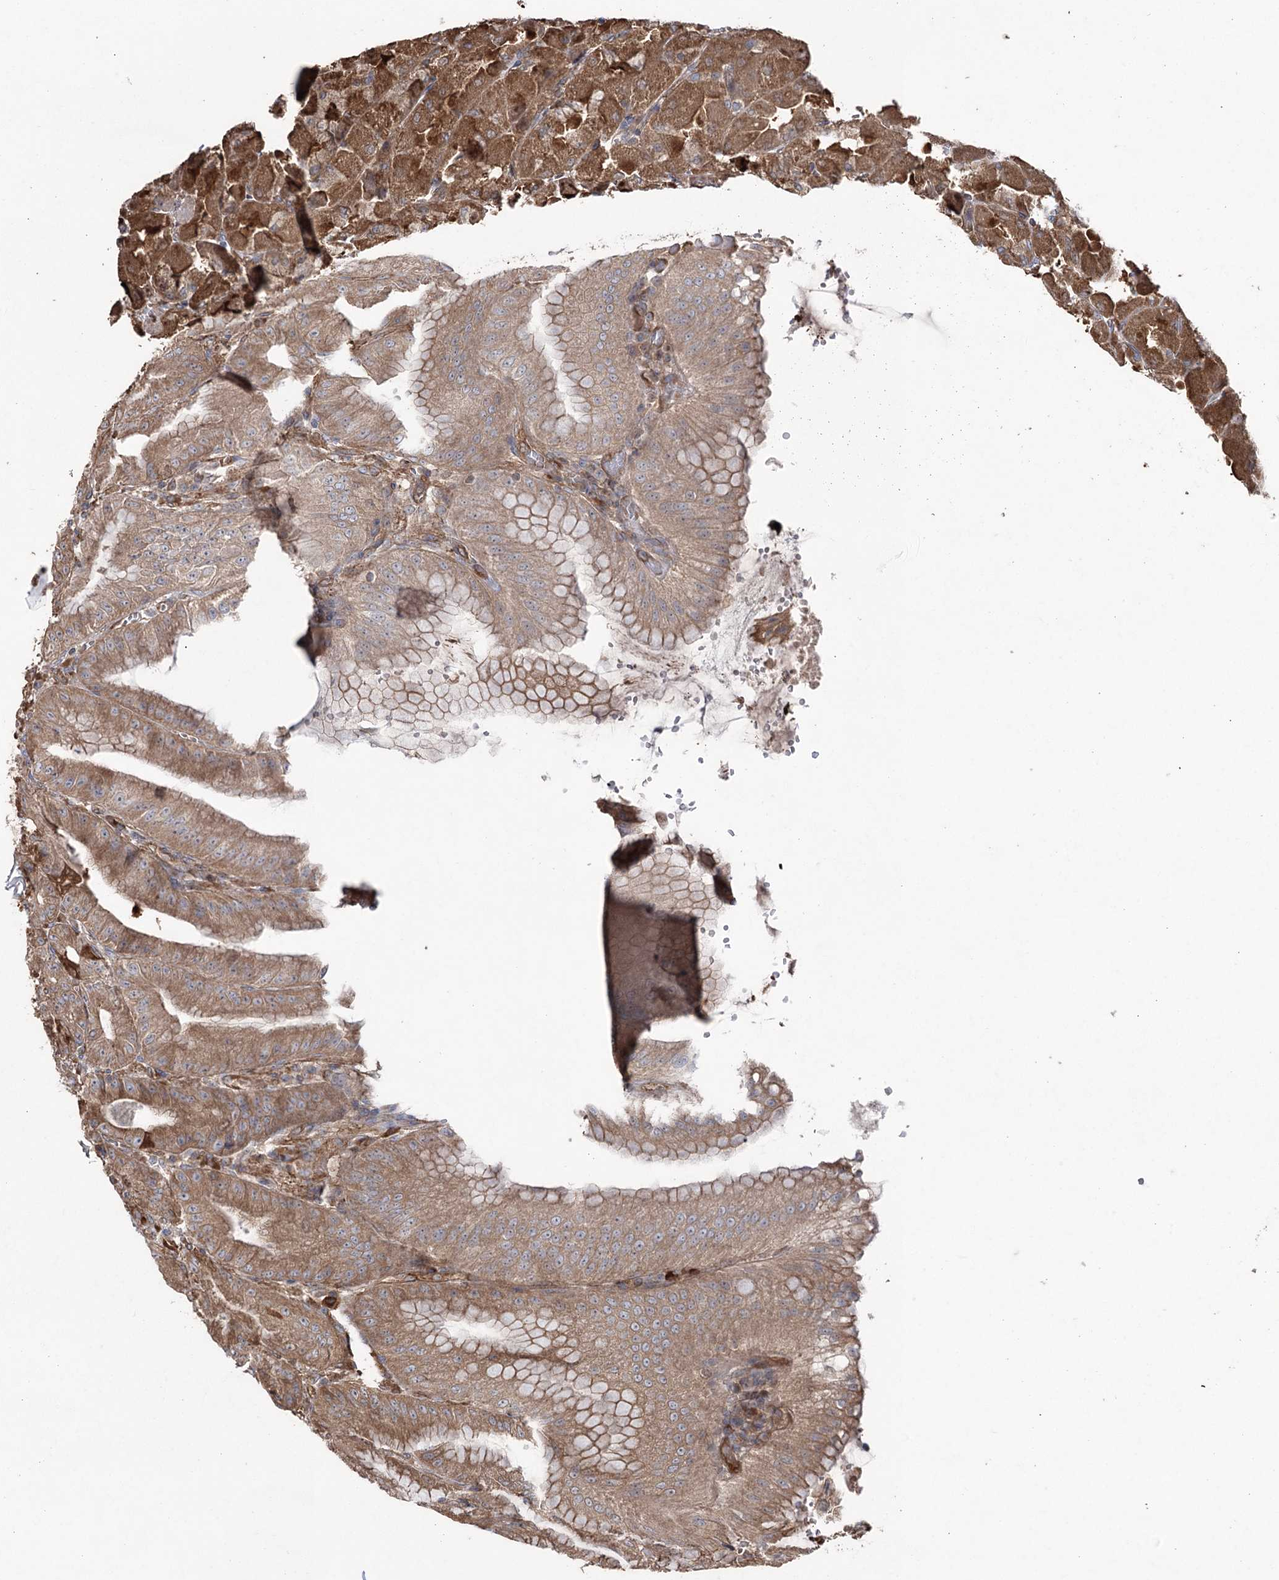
{"staining": {"intensity": "moderate", "quantity": ">75%", "location": "cytoplasmic/membranous"}, "tissue": "stomach", "cell_type": "Glandular cells", "image_type": "normal", "snomed": [{"axis": "morphology", "description": "Normal tissue, NOS"}, {"axis": "topography", "description": "Stomach, upper"}, {"axis": "topography", "description": "Stomach, lower"}], "caption": "About >75% of glandular cells in benign human stomach show moderate cytoplasmic/membranous protein positivity as visualized by brown immunohistochemical staining.", "gene": "LARS2", "patient": {"sex": "male", "age": 71}}